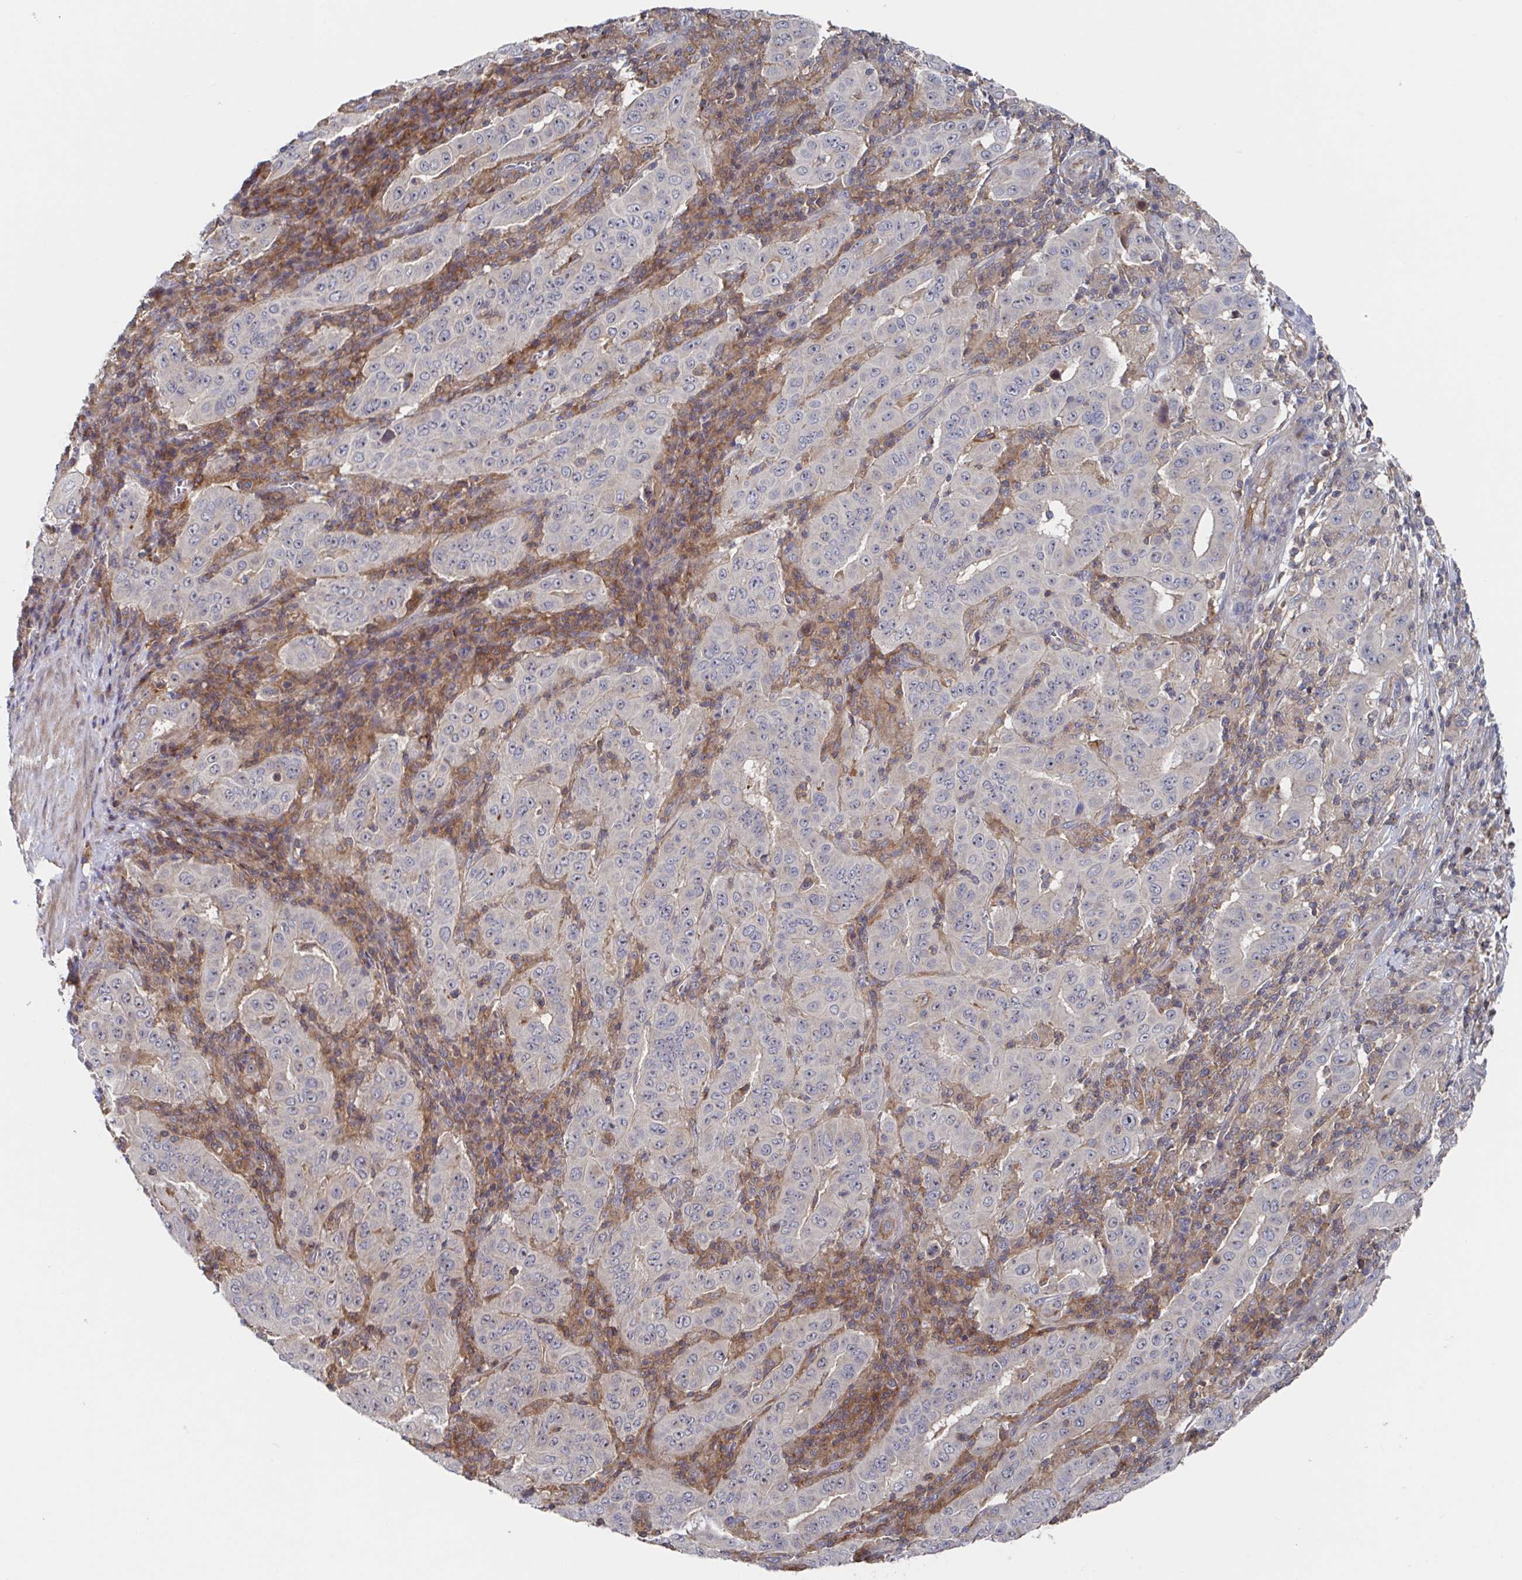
{"staining": {"intensity": "negative", "quantity": "none", "location": "none"}, "tissue": "pancreatic cancer", "cell_type": "Tumor cells", "image_type": "cancer", "snomed": [{"axis": "morphology", "description": "Adenocarcinoma, NOS"}, {"axis": "topography", "description": "Pancreas"}], "caption": "Tumor cells are negative for protein expression in human pancreatic cancer.", "gene": "DHRS12", "patient": {"sex": "male", "age": 63}}